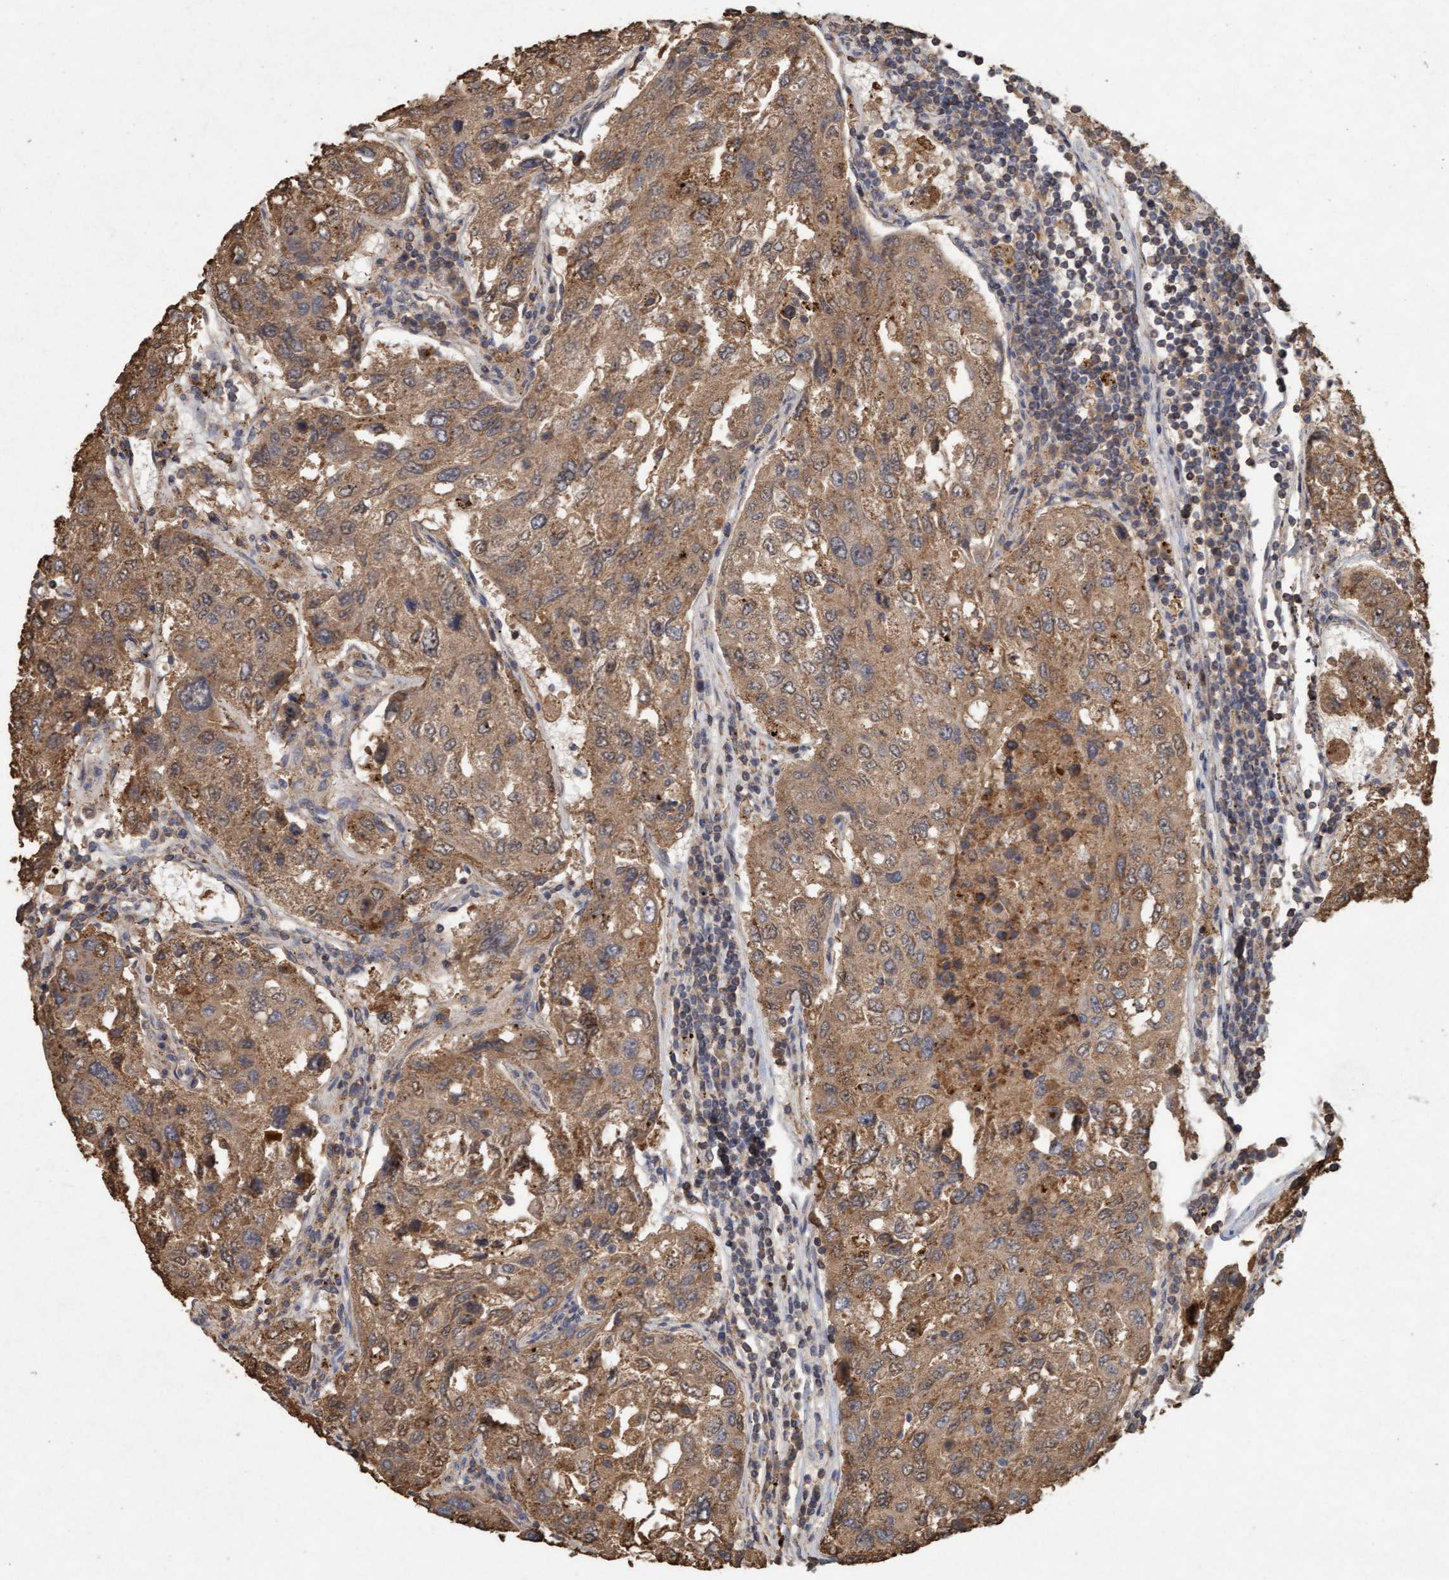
{"staining": {"intensity": "moderate", "quantity": ">75%", "location": "cytoplasmic/membranous"}, "tissue": "urothelial cancer", "cell_type": "Tumor cells", "image_type": "cancer", "snomed": [{"axis": "morphology", "description": "Urothelial carcinoma, High grade"}, {"axis": "topography", "description": "Lymph node"}, {"axis": "topography", "description": "Urinary bladder"}], "caption": "This image exhibits urothelial carcinoma (high-grade) stained with IHC to label a protein in brown. The cytoplasmic/membranous of tumor cells show moderate positivity for the protein. Nuclei are counter-stained blue.", "gene": "VSIG8", "patient": {"sex": "male", "age": 51}}